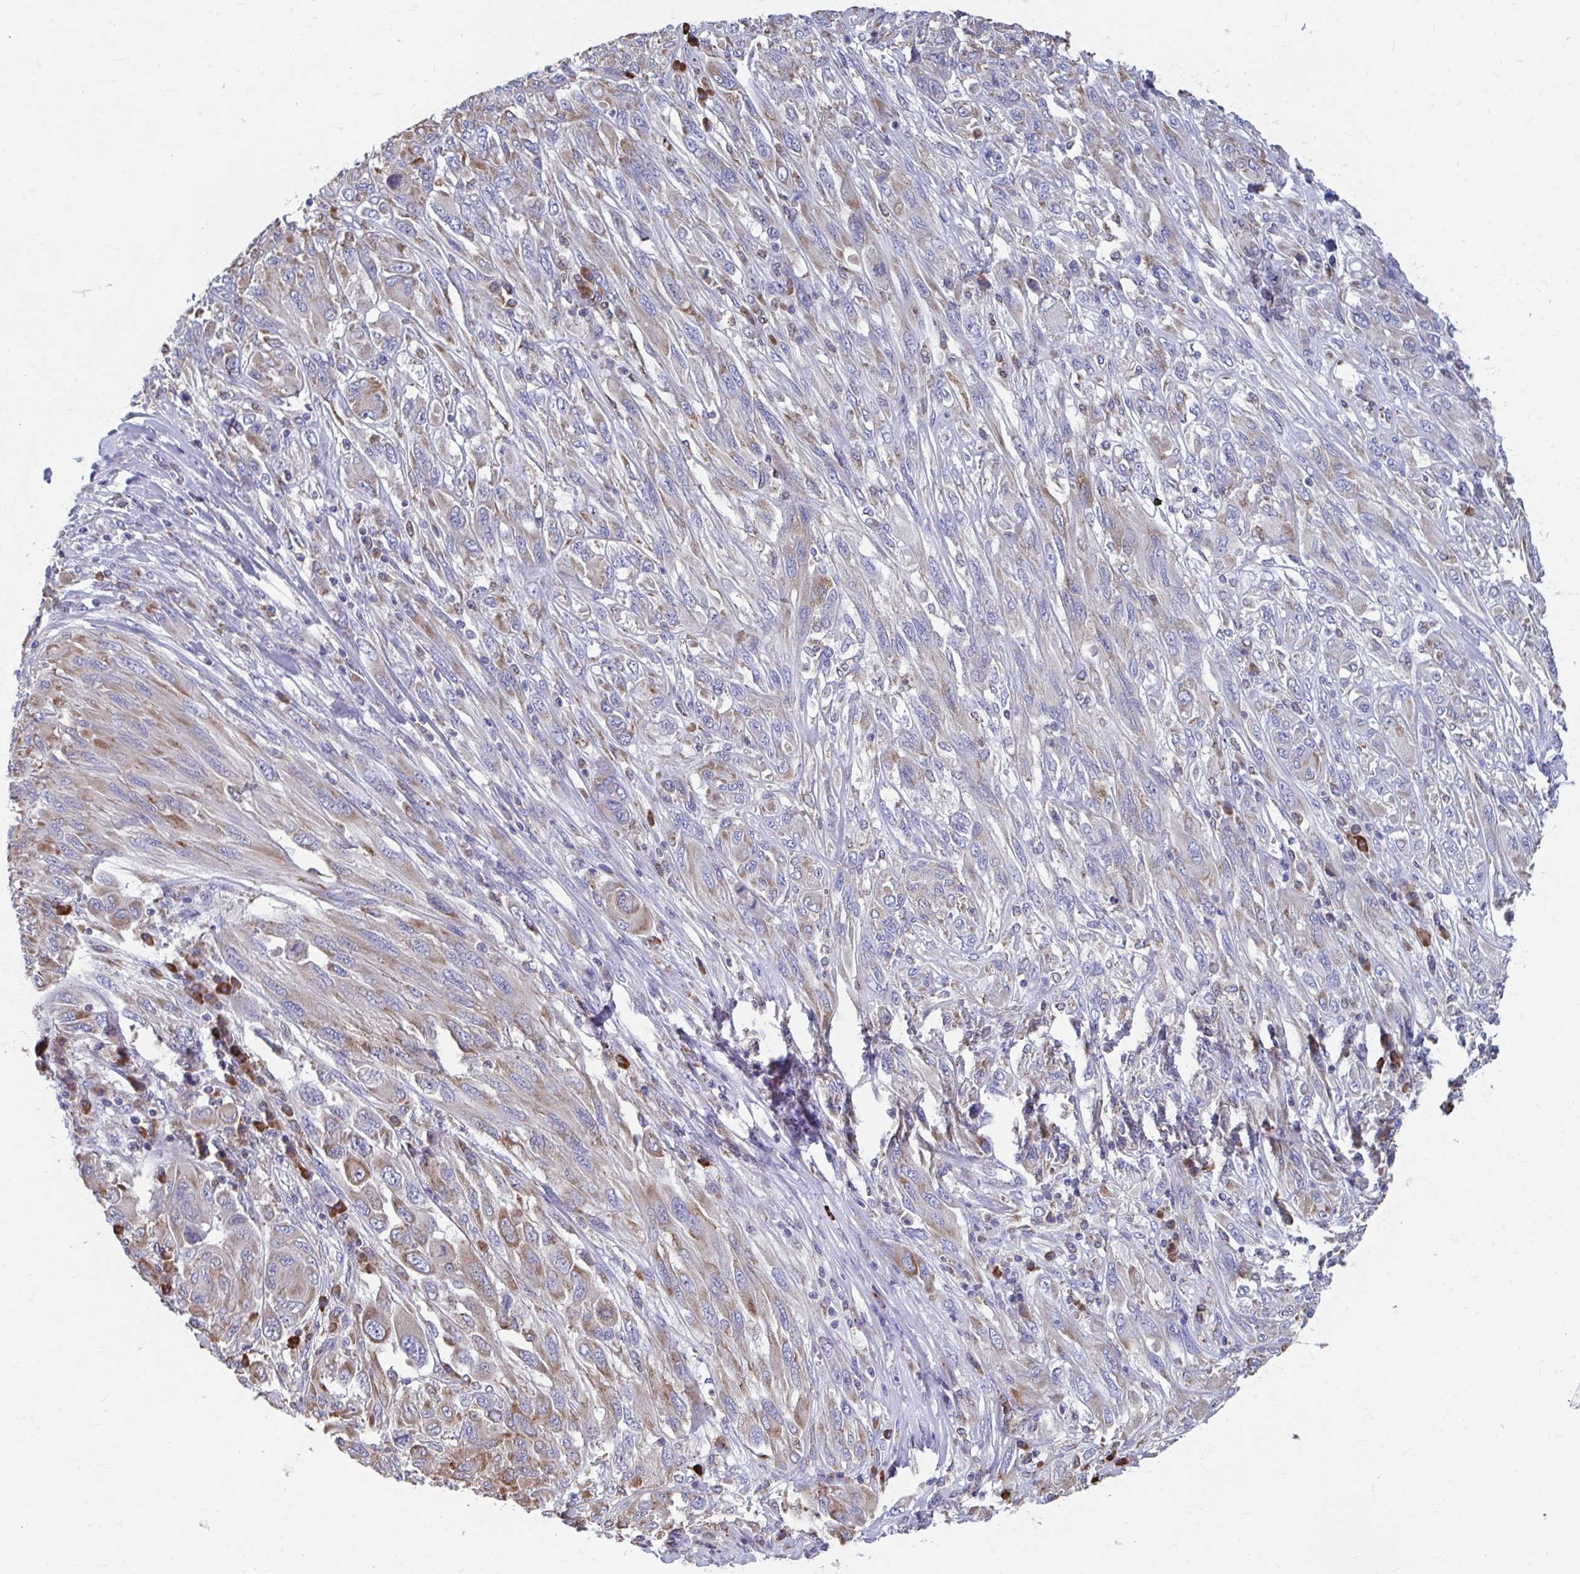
{"staining": {"intensity": "weak", "quantity": "<25%", "location": "cytoplasmic/membranous"}, "tissue": "melanoma", "cell_type": "Tumor cells", "image_type": "cancer", "snomed": [{"axis": "morphology", "description": "Malignant melanoma, NOS"}, {"axis": "topography", "description": "Skin"}], "caption": "Tumor cells are negative for protein expression in human melanoma.", "gene": "FKBP2", "patient": {"sex": "female", "age": 91}}